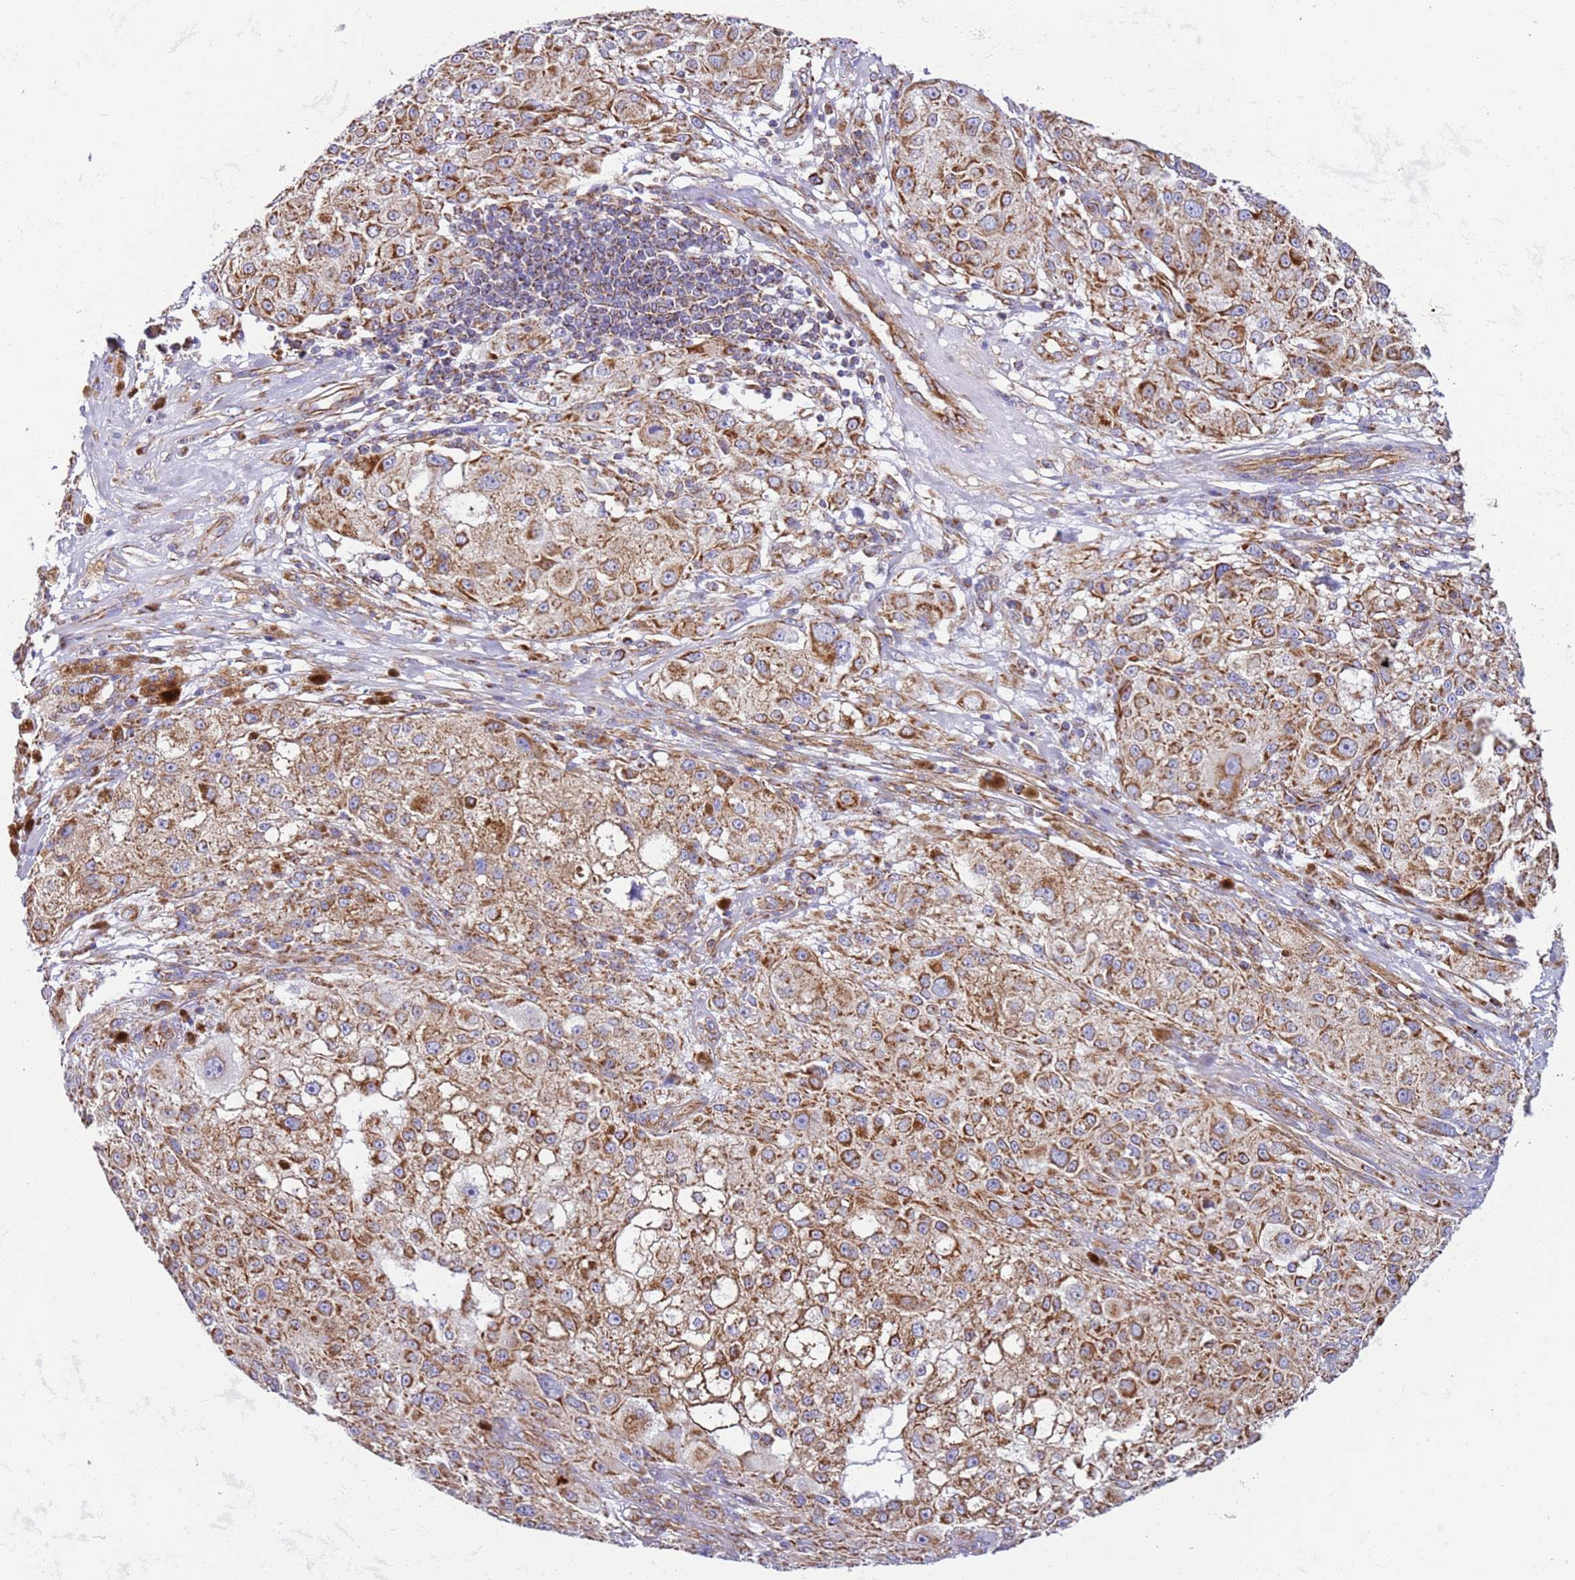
{"staining": {"intensity": "strong", "quantity": "25%-75%", "location": "cytoplasmic/membranous"}, "tissue": "melanoma", "cell_type": "Tumor cells", "image_type": "cancer", "snomed": [{"axis": "morphology", "description": "Necrosis, NOS"}, {"axis": "morphology", "description": "Malignant melanoma, NOS"}, {"axis": "topography", "description": "Skin"}], "caption": "Strong cytoplasmic/membranous positivity for a protein is identified in about 25%-75% of tumor cells of malignant melanoma using IHC.", "gene": "MRPL20", "patient": {"sex": "female", "age": 87}}